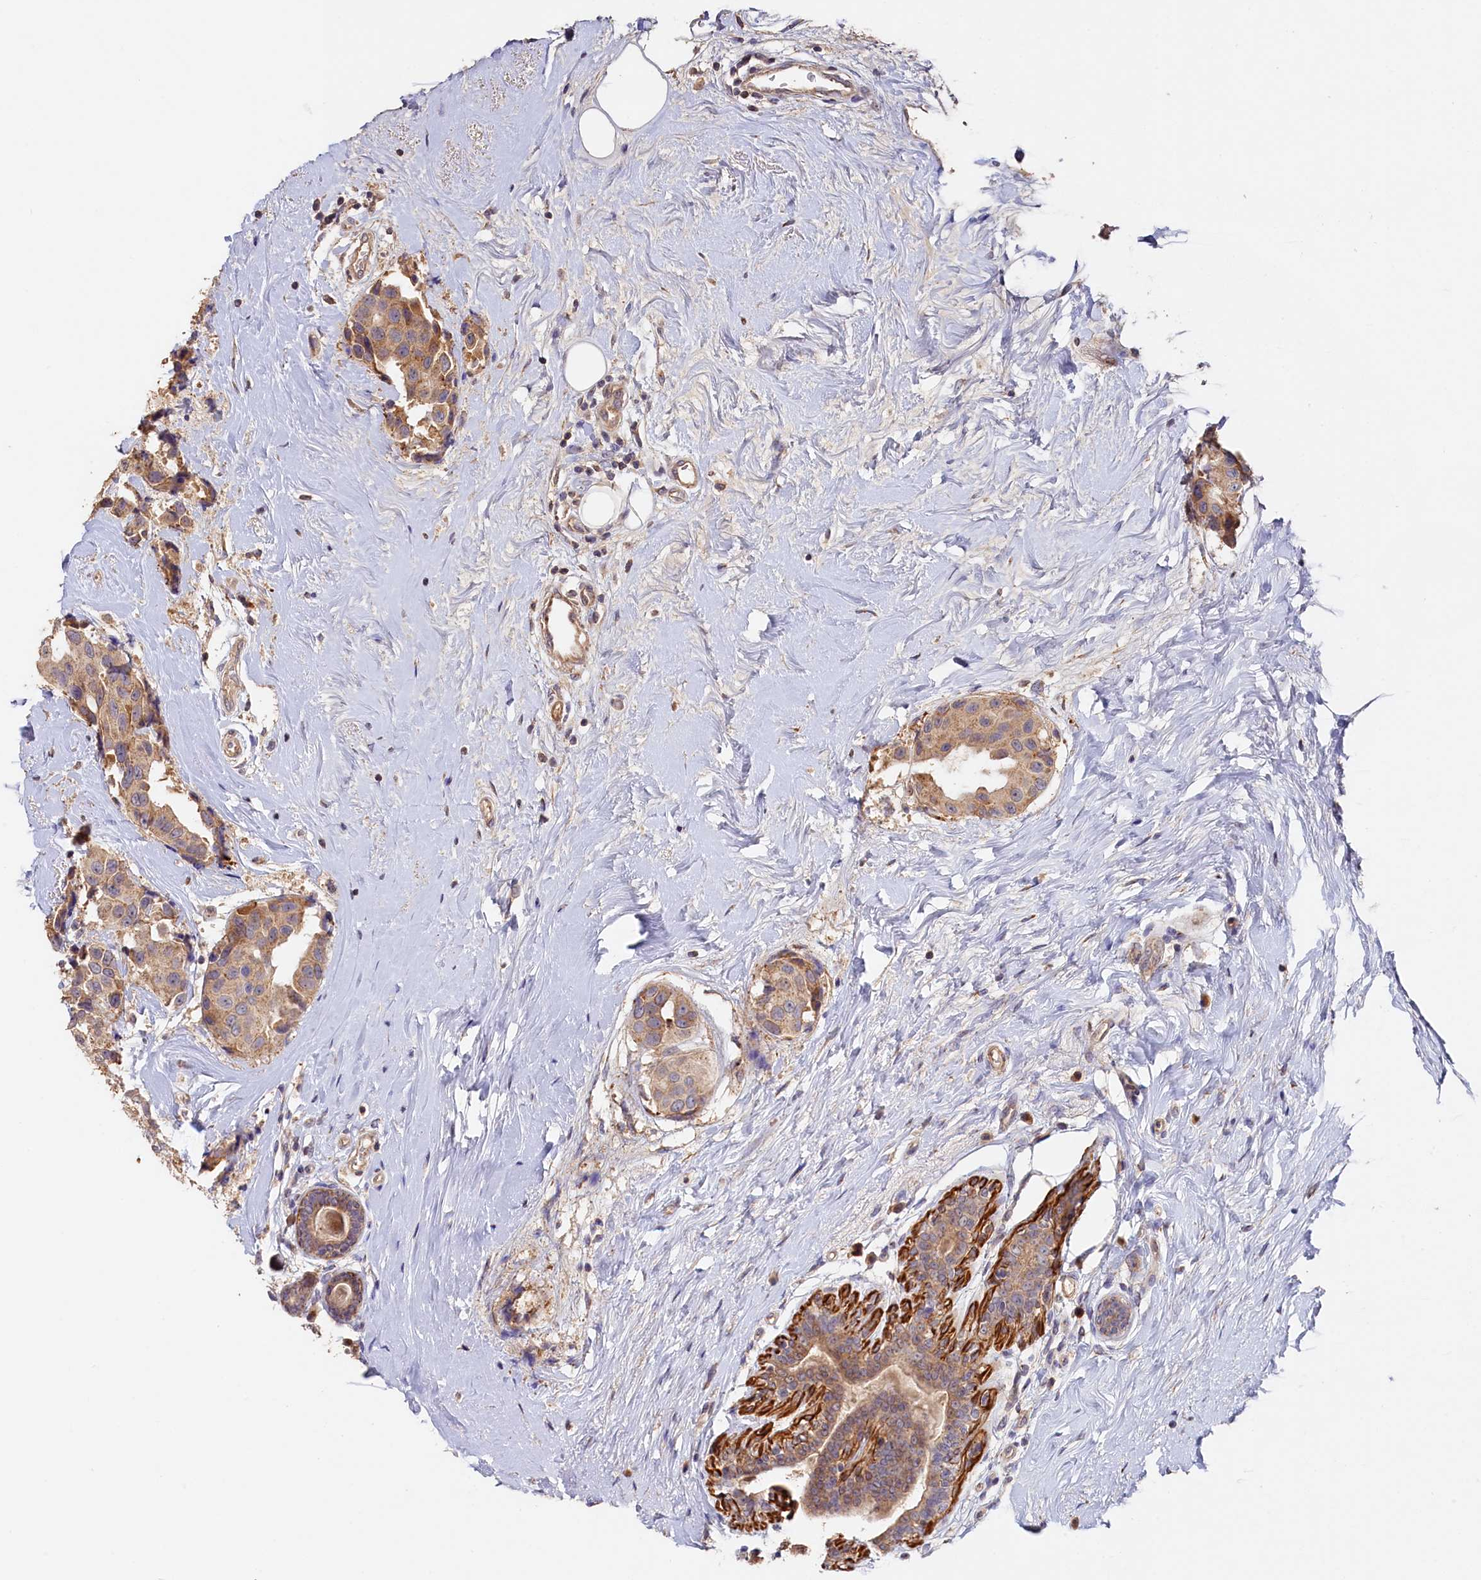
{"staining": {"intensity": "moderate", "quantity": ">75%", "location": "cytoplasmic/membranous"}, "tissue": "breast cancer", "cell_type": "Tumor cells", "image_type": "cancer", "snomed": [{"axis": "morphology", "description": "Normal tissue, NOS"}, {"axis": "morphology", "description": "Duct carcinoma"}, {"axis": "topography", "description": "Breast"}], "caption": "The image shows staining of breast cancer, revealing moderate cytoplasmic/membranous protein expression (brown color) within tumor cells. (IHC, brightfield microscopy, high magnification).", "gene": "TANGO6", "patient": {"sex": "female", "age": 39}}